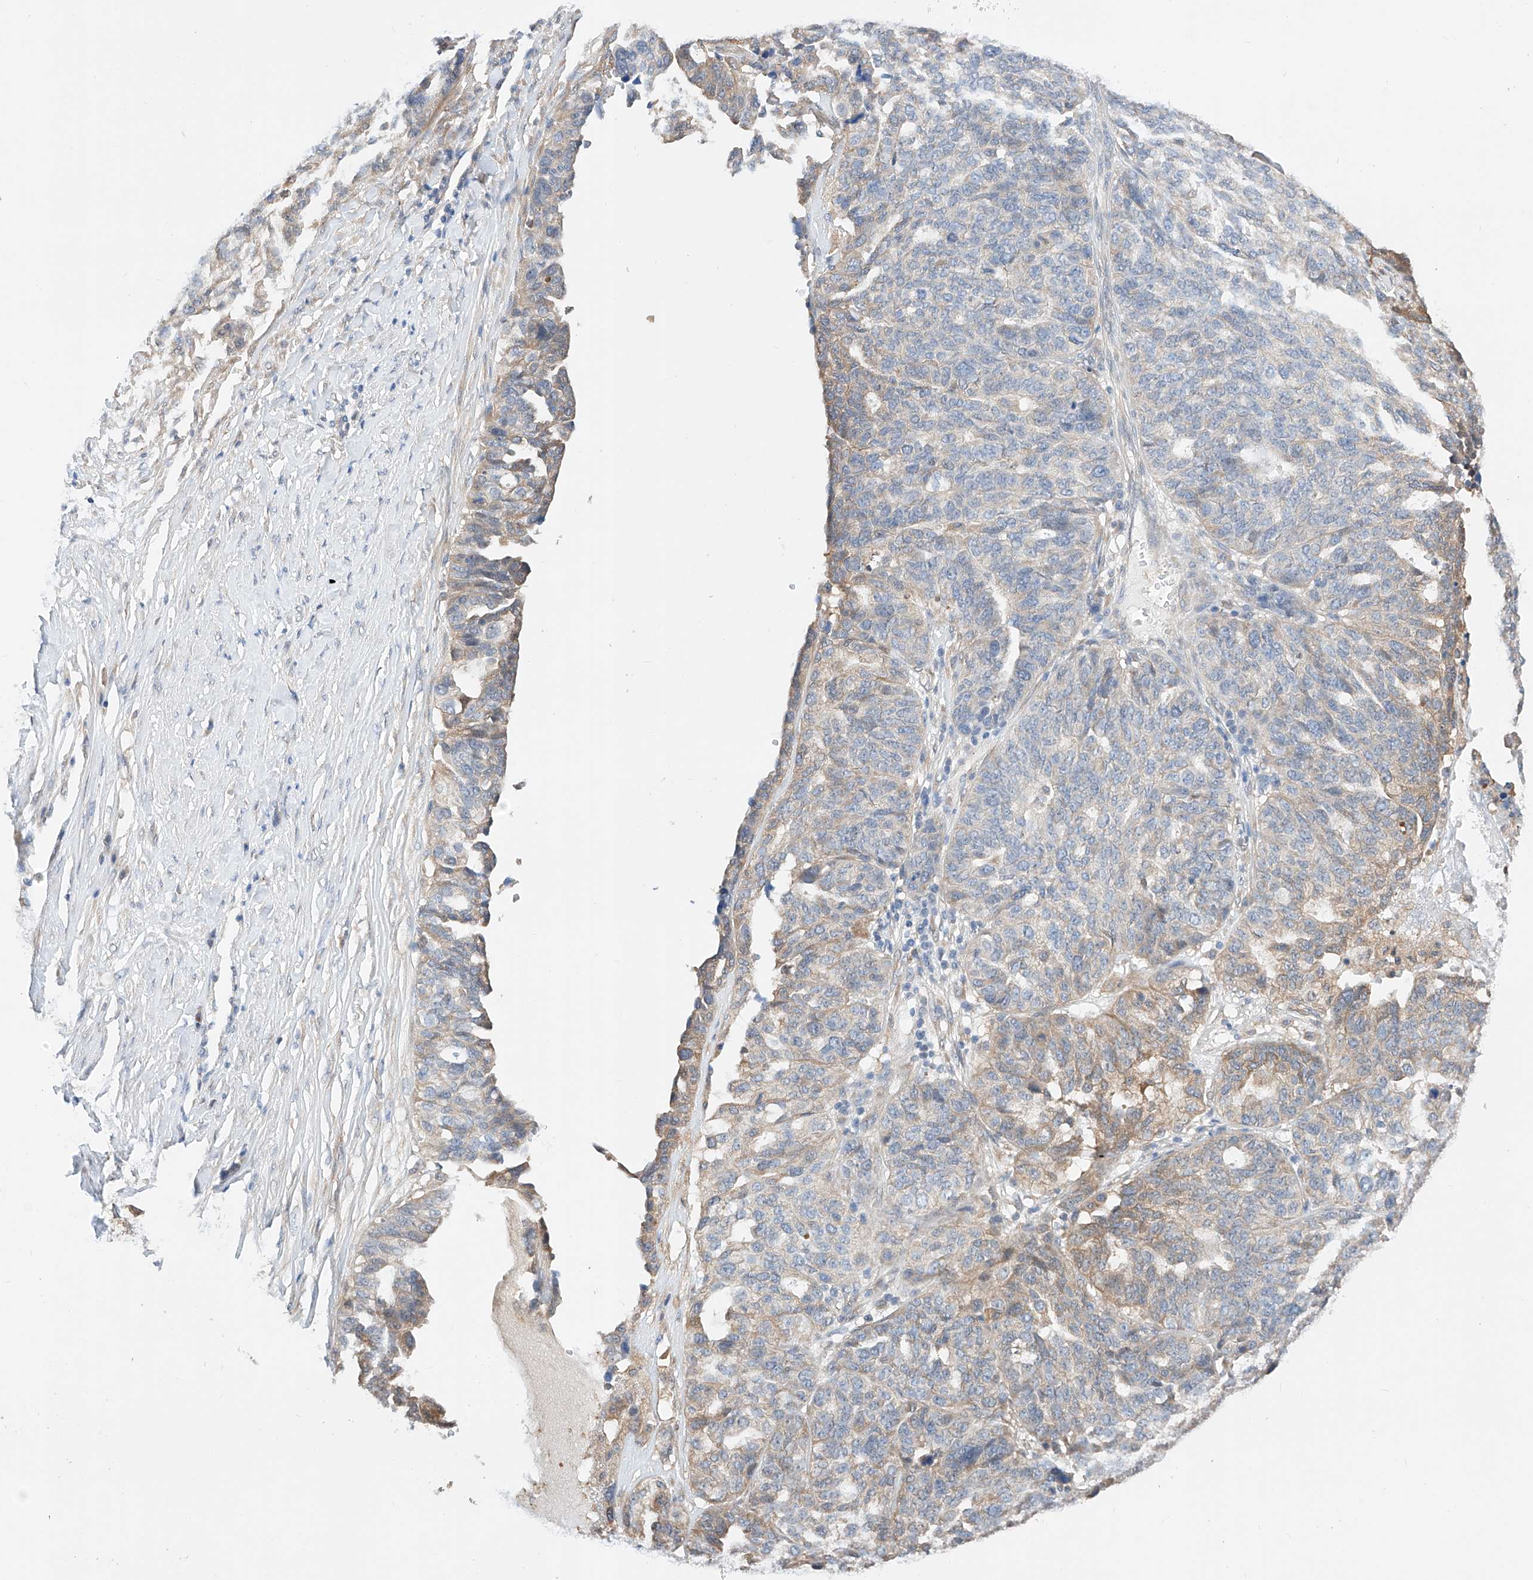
{"staining": {"intensity": "moderate", "quantity": "<25%", "location": "cytoplasmic/membranous"}, "tissue": "ovarian cancer", "cell_type": "Tumor cells", "image_type": "cancer", "snomed": [{"axis": "morphology", "description": "Cystadenocarcinoma, serous, NOS"}, {"axis": "topography", "description": "Ovary"}], "caption": "DAB (3,3'-diaminobenzidine) immunohistochemical staining of ovarian cancer (serous cystadenocarcinoma) displays moderate cytoplasmic/membranous protein expression in approximately <25% of tumor cells.", "gene": "ZSCAN4", "patient": {"sex": "female", "age": 59}}